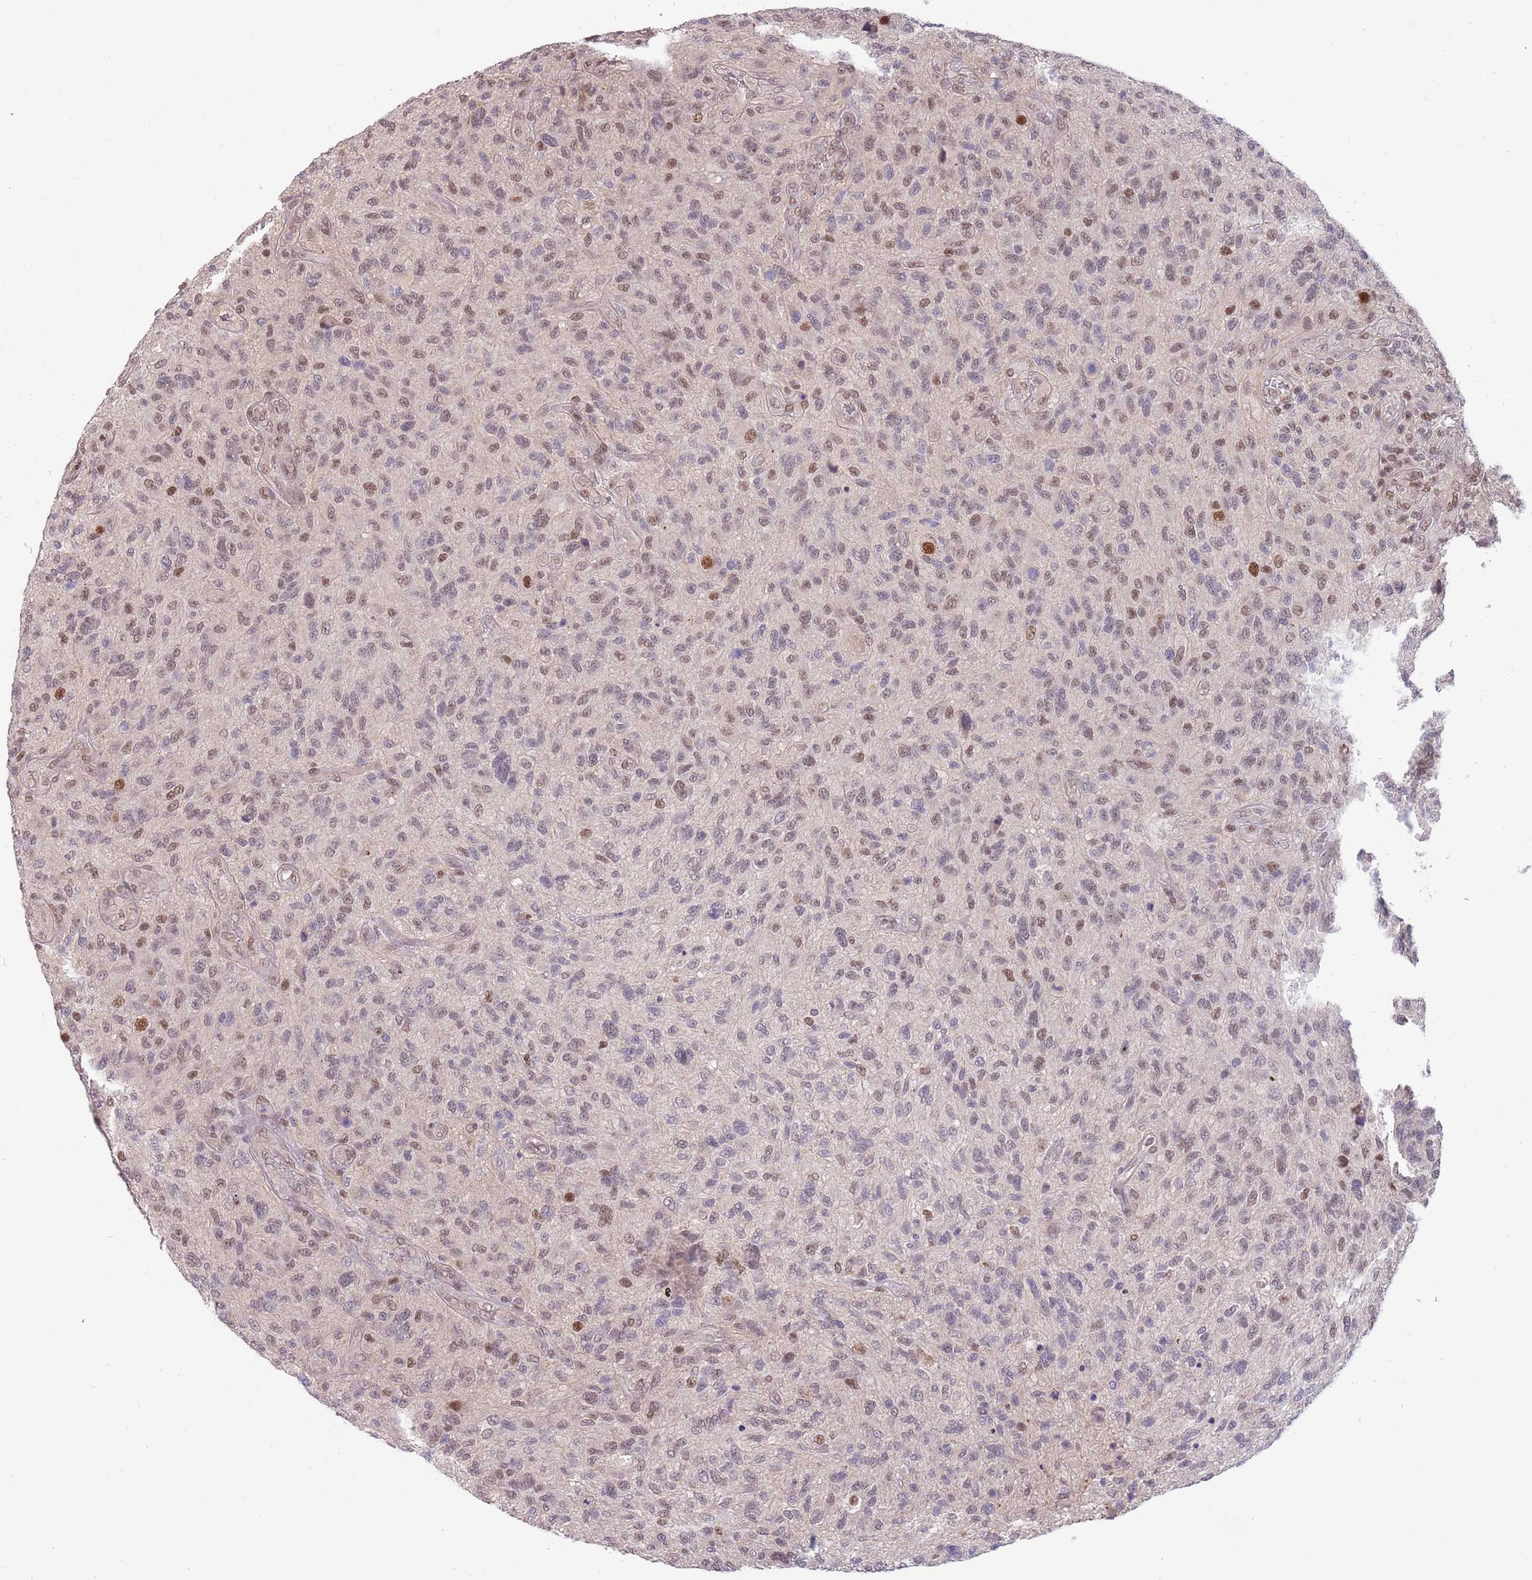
{"staining": {"intensity": "weak", "quantity": "<25%", "location": "nuclear"}, "tissue": "glioma", "cell_type": "Tumor cells", "image_type": "cancer", "snomed": [{"axis": "morphology", "description": "Glioma, malignant, High grade"}, {"axis": "topography", "description": "Brain"}], "caption": "Tumor cells show no significant protein staining in high-grade glioma (malignant).", "gene": "ZBTB7A", "patient": {"sex": "male", "age": 47}}